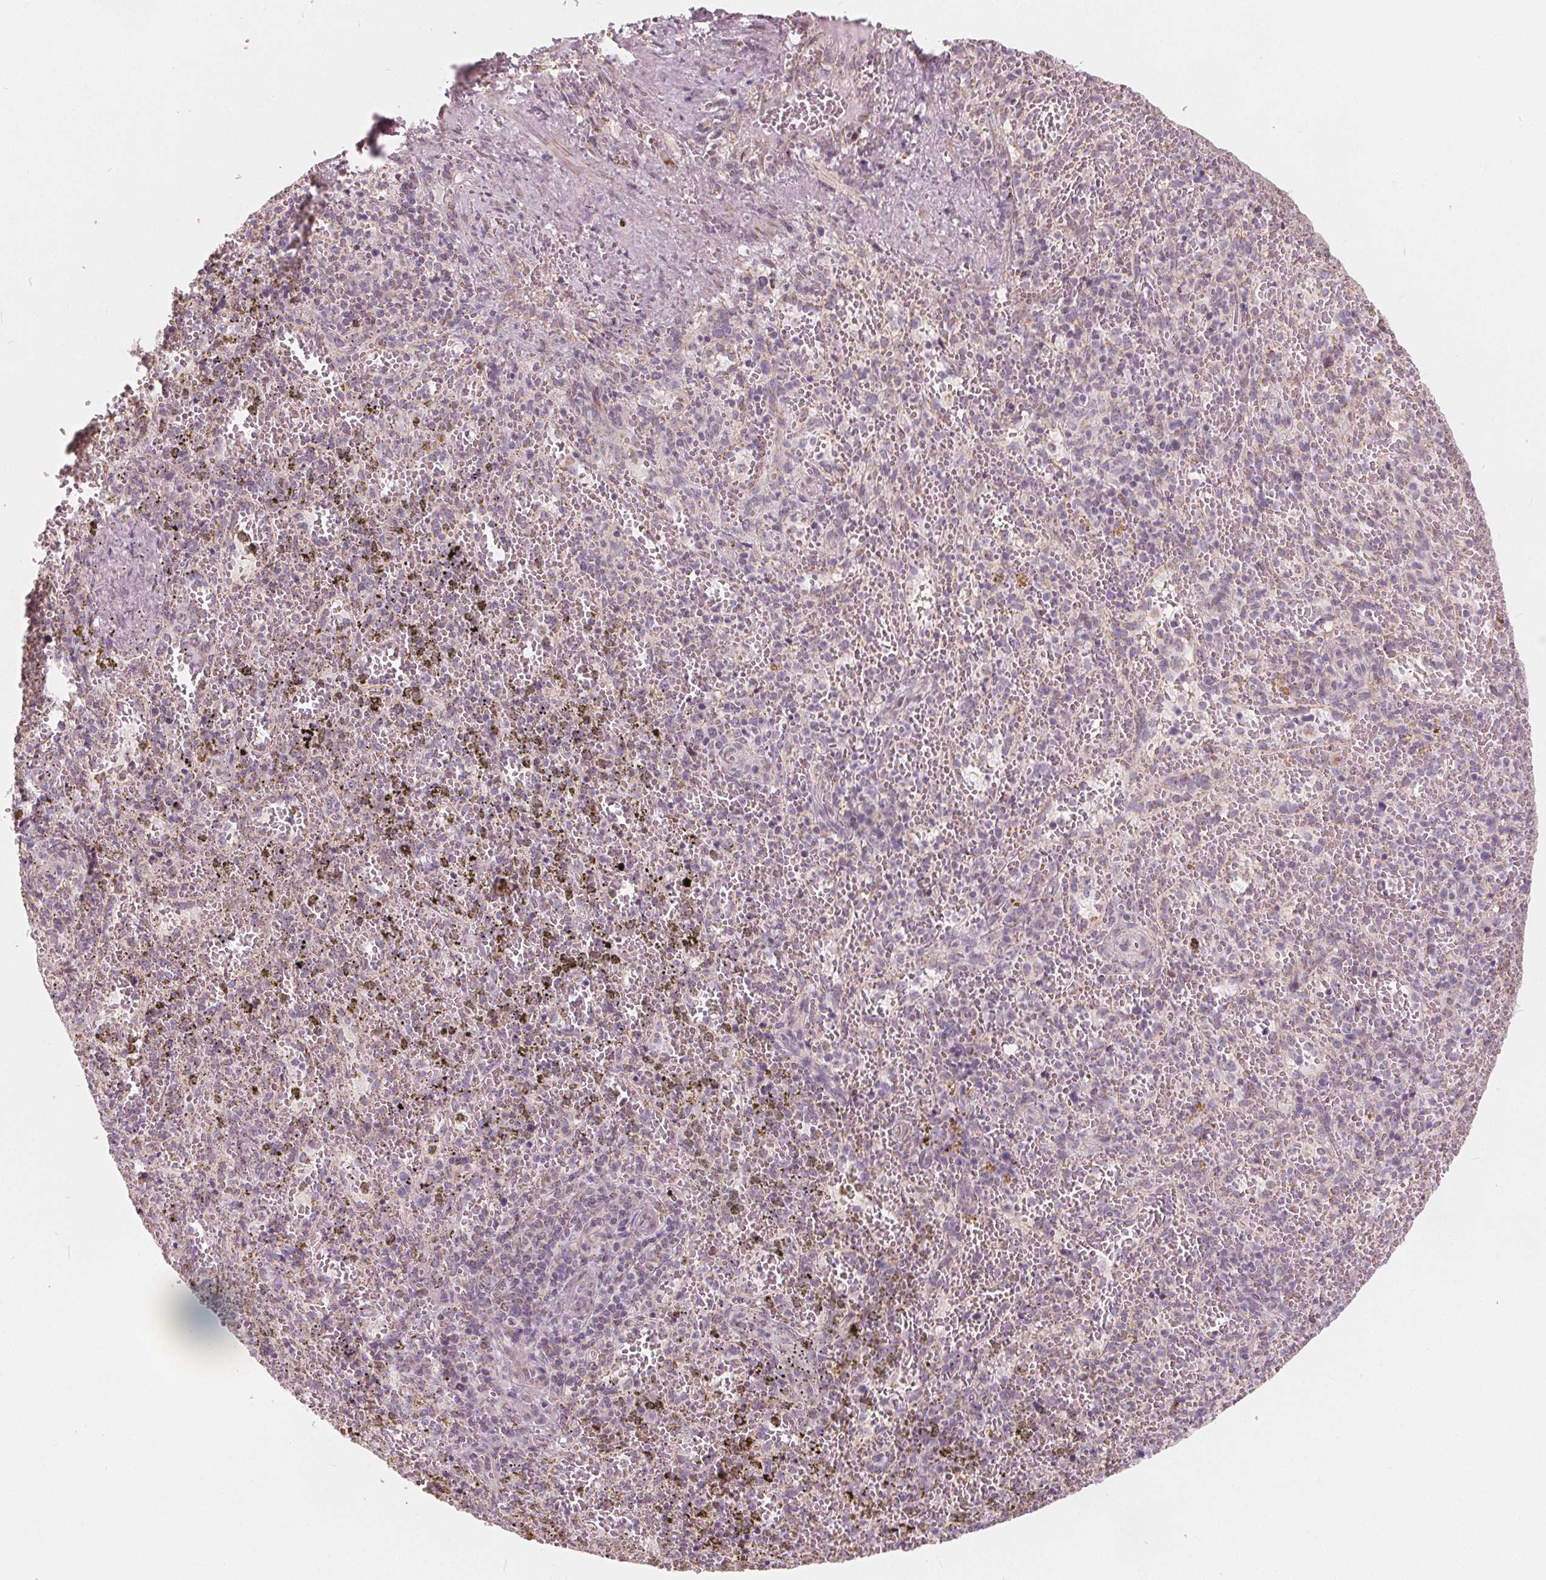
{"staining": {"intensity": "negative", "quantity": "none", "location": "none"}, "tissue": "spleen", "cell_type": "Cells in red pulp", "image_type": "normal", "snomed": [{"axis": "morphology", "description": "Normal tissue, NOS"}, {"axis": "topography", "description": "Spleen"}], "caption": "The IHC histopathology image has no significant staining in cells in red pulp of spleen.", "gene": "NUP210L", "patient": {"sex": "female", "age": 50}}